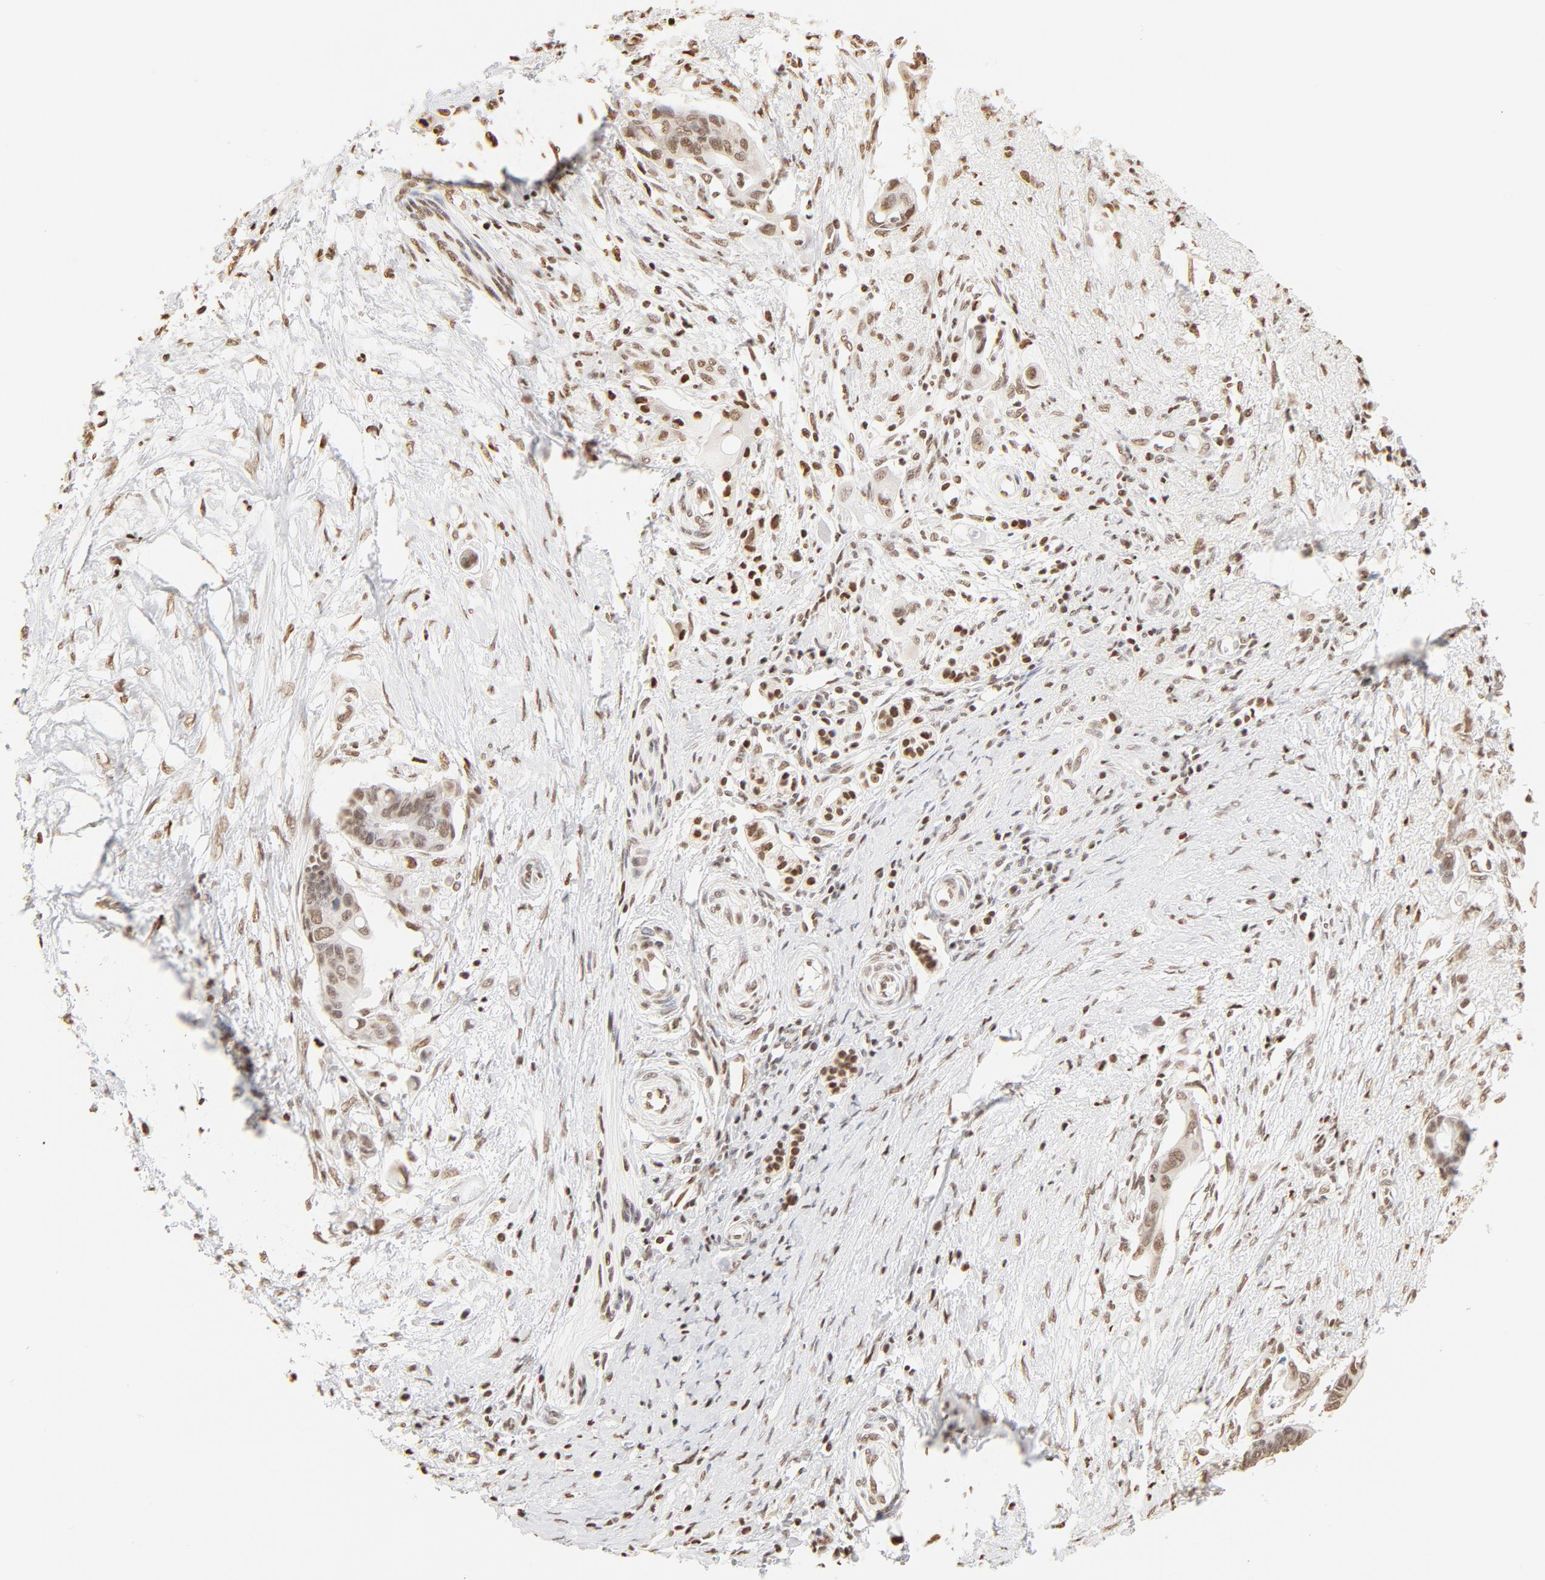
{"staining": {"intensity": "moderate", "quantity": ">75%", "location": "nuclear"}, "tissue": "pancreatic cancer", "cell_type": "Tumor cells", "image_type": "cancer", "snomed": [{"axis": "morphology", "description": "Adenocarcinoma, NOS"}, {"axis": "topography", "description": "Pancreas"}], "caption": "IHC of pancreatic adenocarcinoma shows medium levels of moderate nuclear expression in approximately >75% of tumor cells. (brown staining indicates protein expression, while blue staining denotes nuclei).", "gene": "ZNF540", "patient": {"sex": "female", "age": 70}}